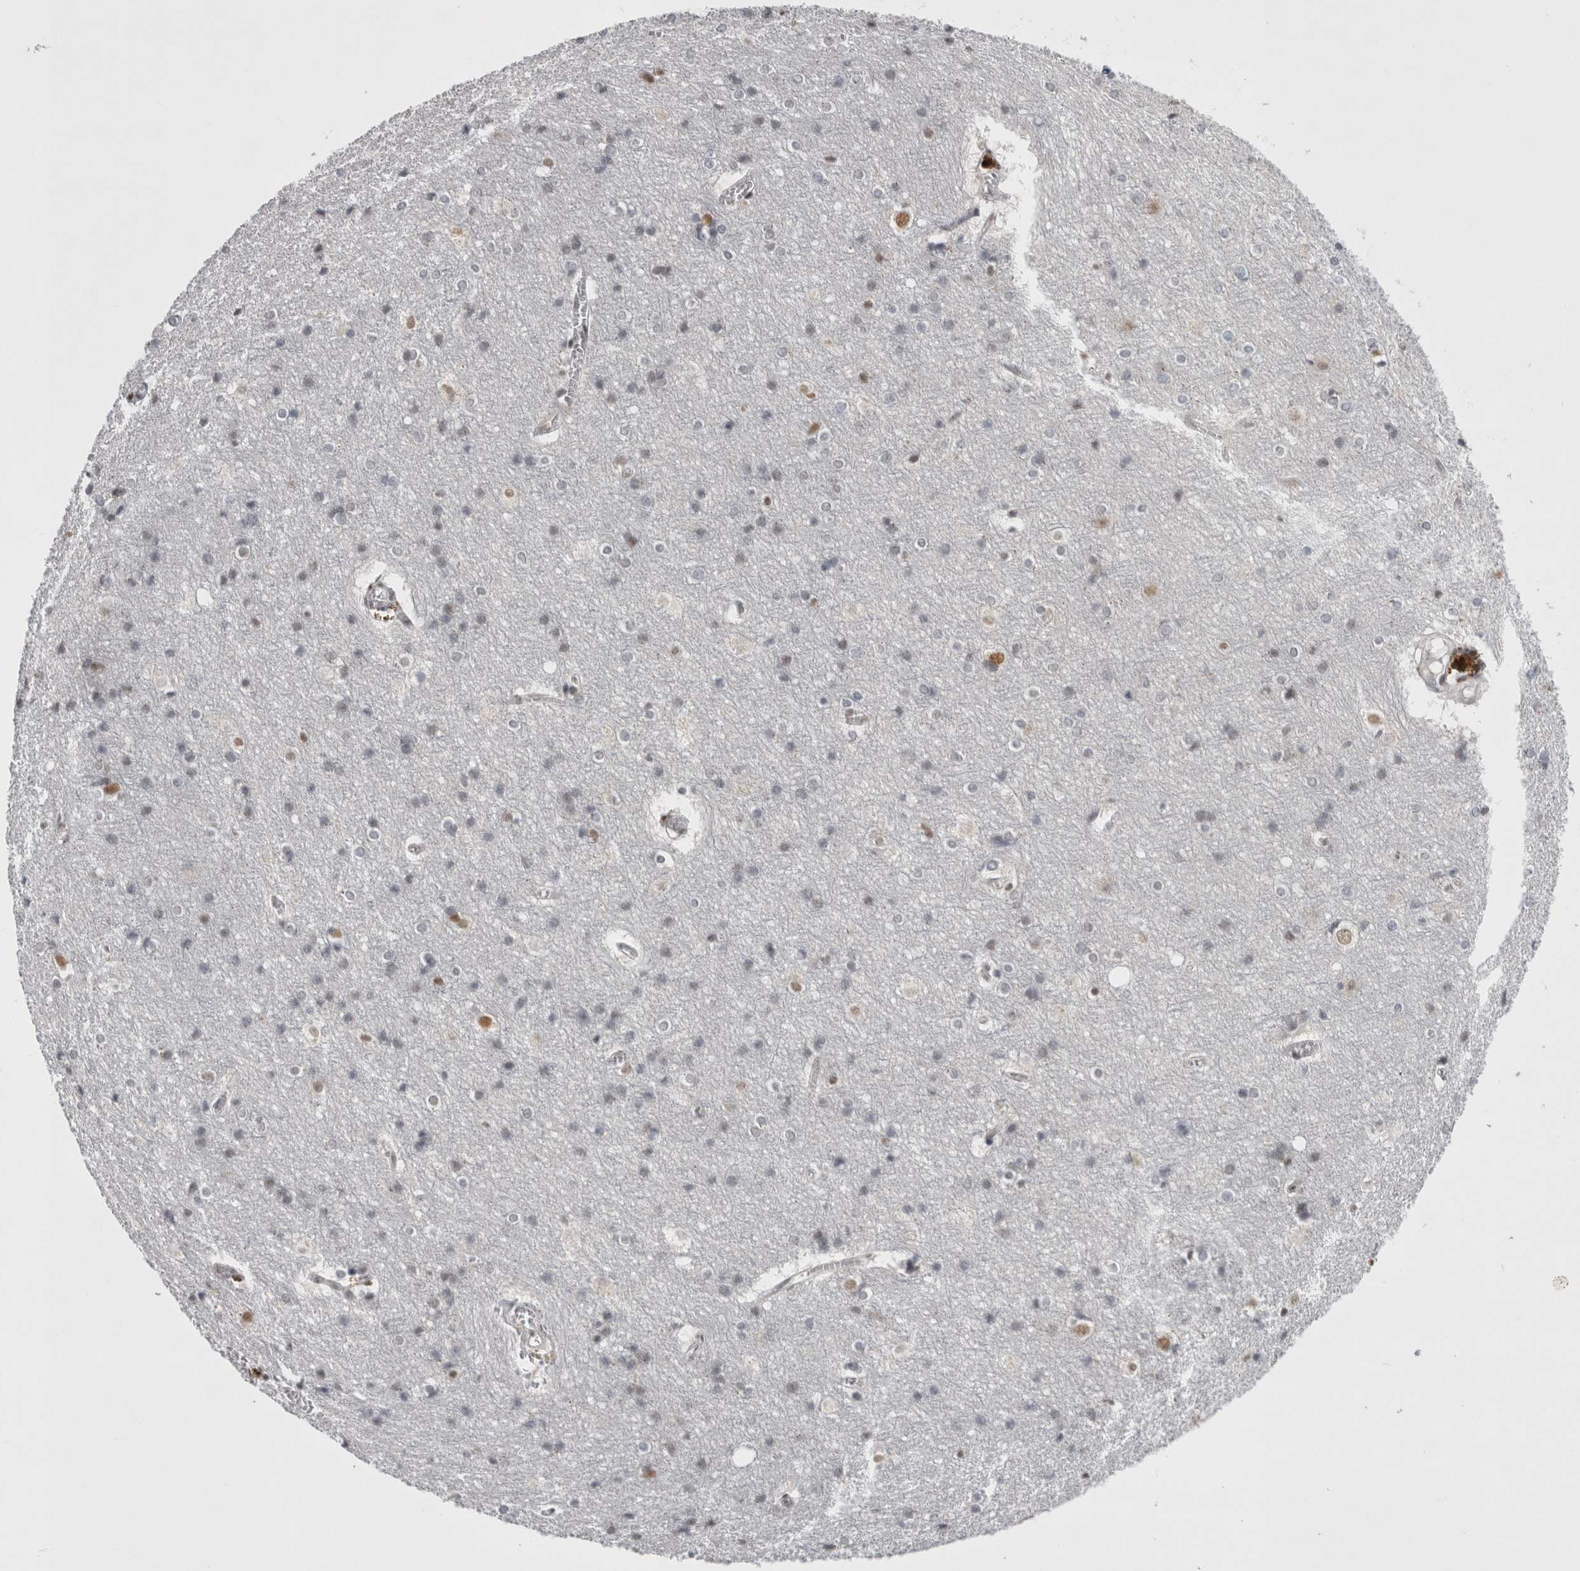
{"staining": {"intensity": "negative", "quantity": "none", "location": "none"}, "tissue": "cerebral cortex", "cell_type": "Endothelial cells", "image_type": "normal", "snomed": [{"axis": "morphology", "description": "Normal tissue, NOS"}, {"axis": "topography", "description": "Cerebral cortex"}], "caption": "The photomicrograph reveals no significant staining in endothelial cells of cerebral cortex. Nuclei are stained in blue.", "gene": "PSMB2", "patient": {"sex": "male", "age": 54}}